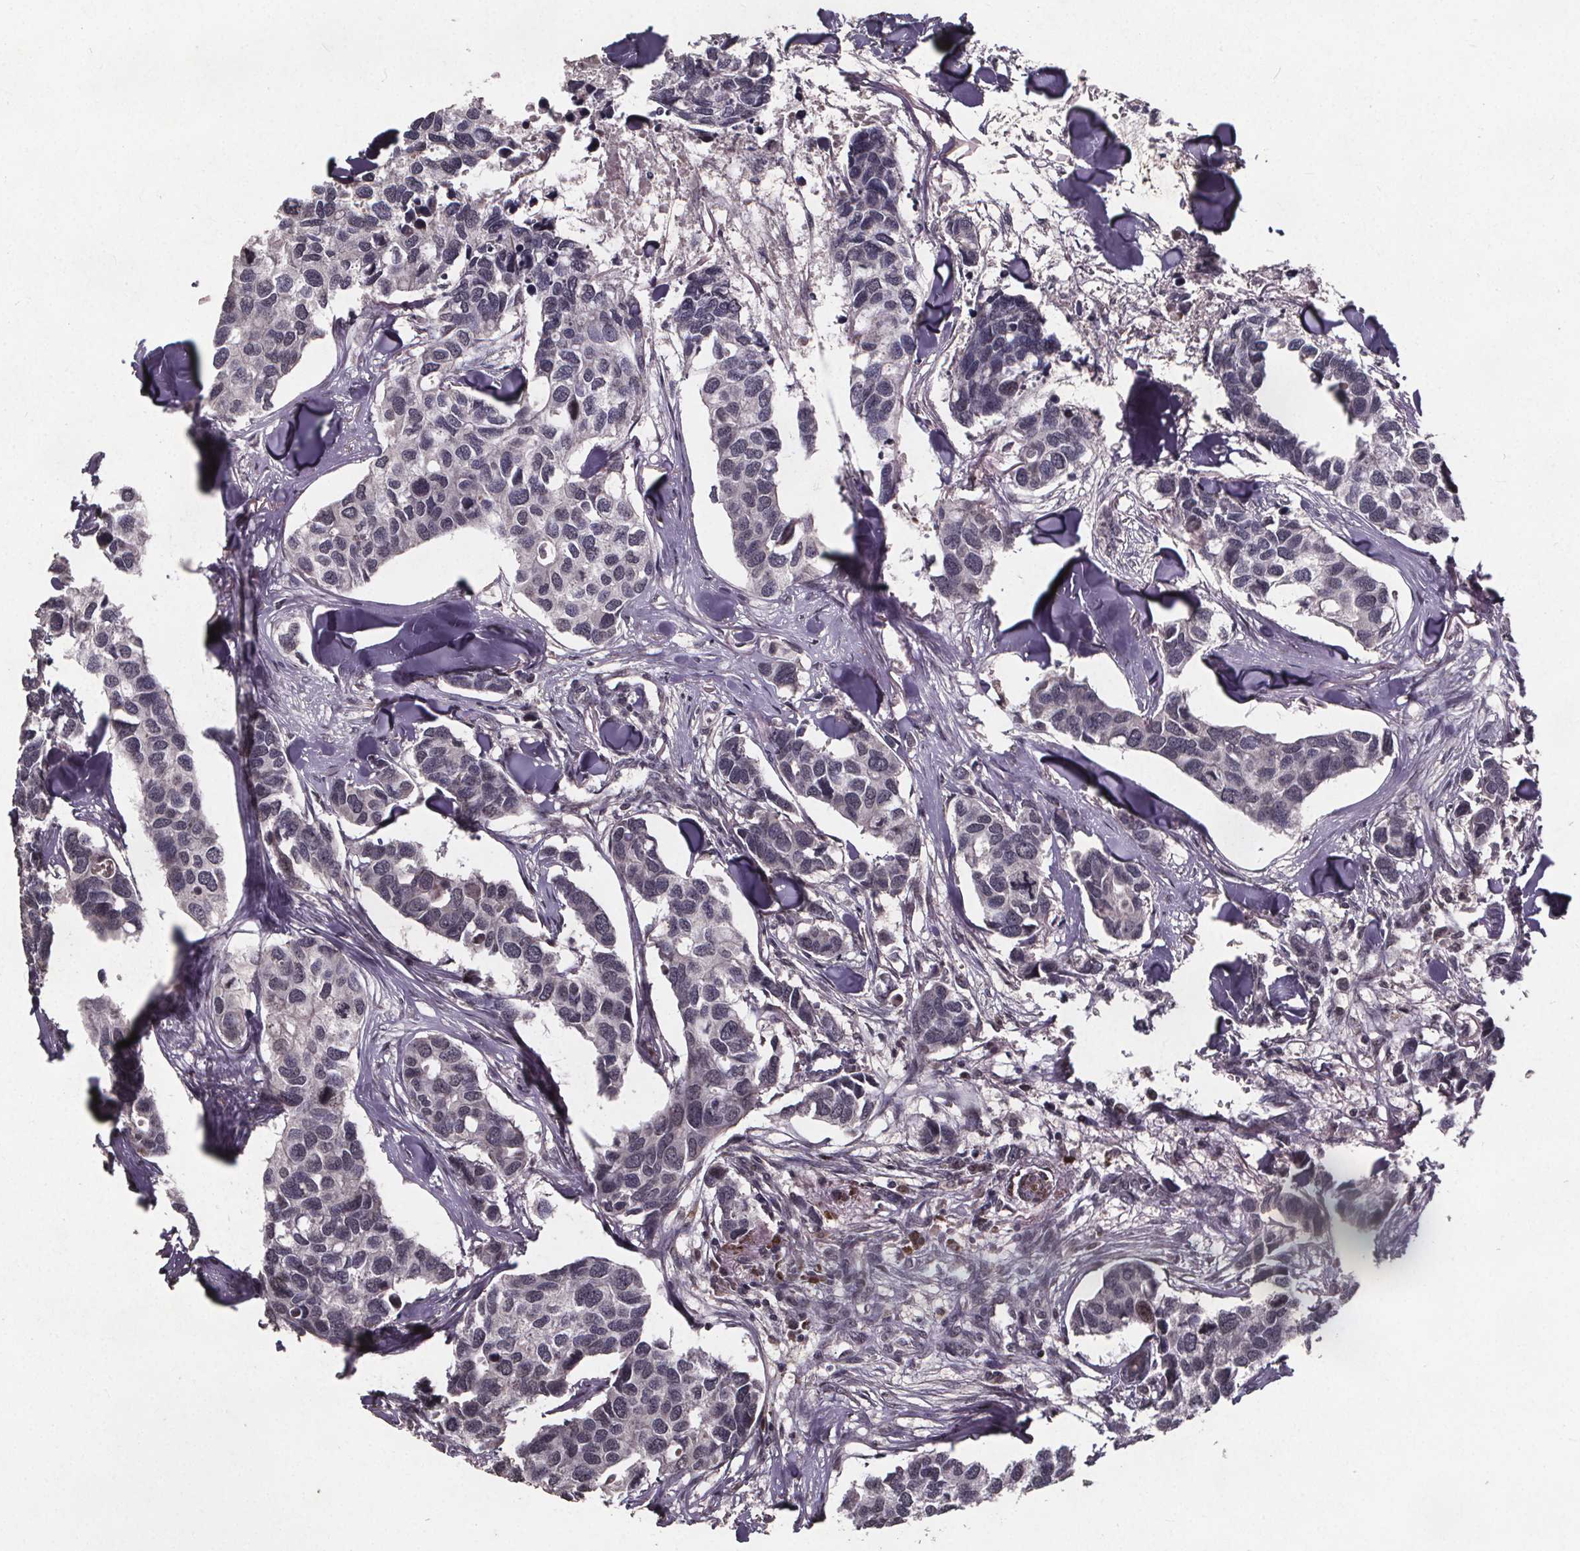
{"staining": {"intensity": "negative", "quantity": "none", "location": "none"}, "tissue": "breast cancer", "cell_type": "Tumor cells", "image_type": "cancer", "snomed": [{"axis": "morphology", "description": "Duct carcinoma"}, {"axis": "topography", "description": "Breast"}], "caption": "There is no significant staining in tumor cells of breast cancer (intraductal carcinoma).", "gene": "GPX3", "patient": {"sex": "female", "age": 83}}